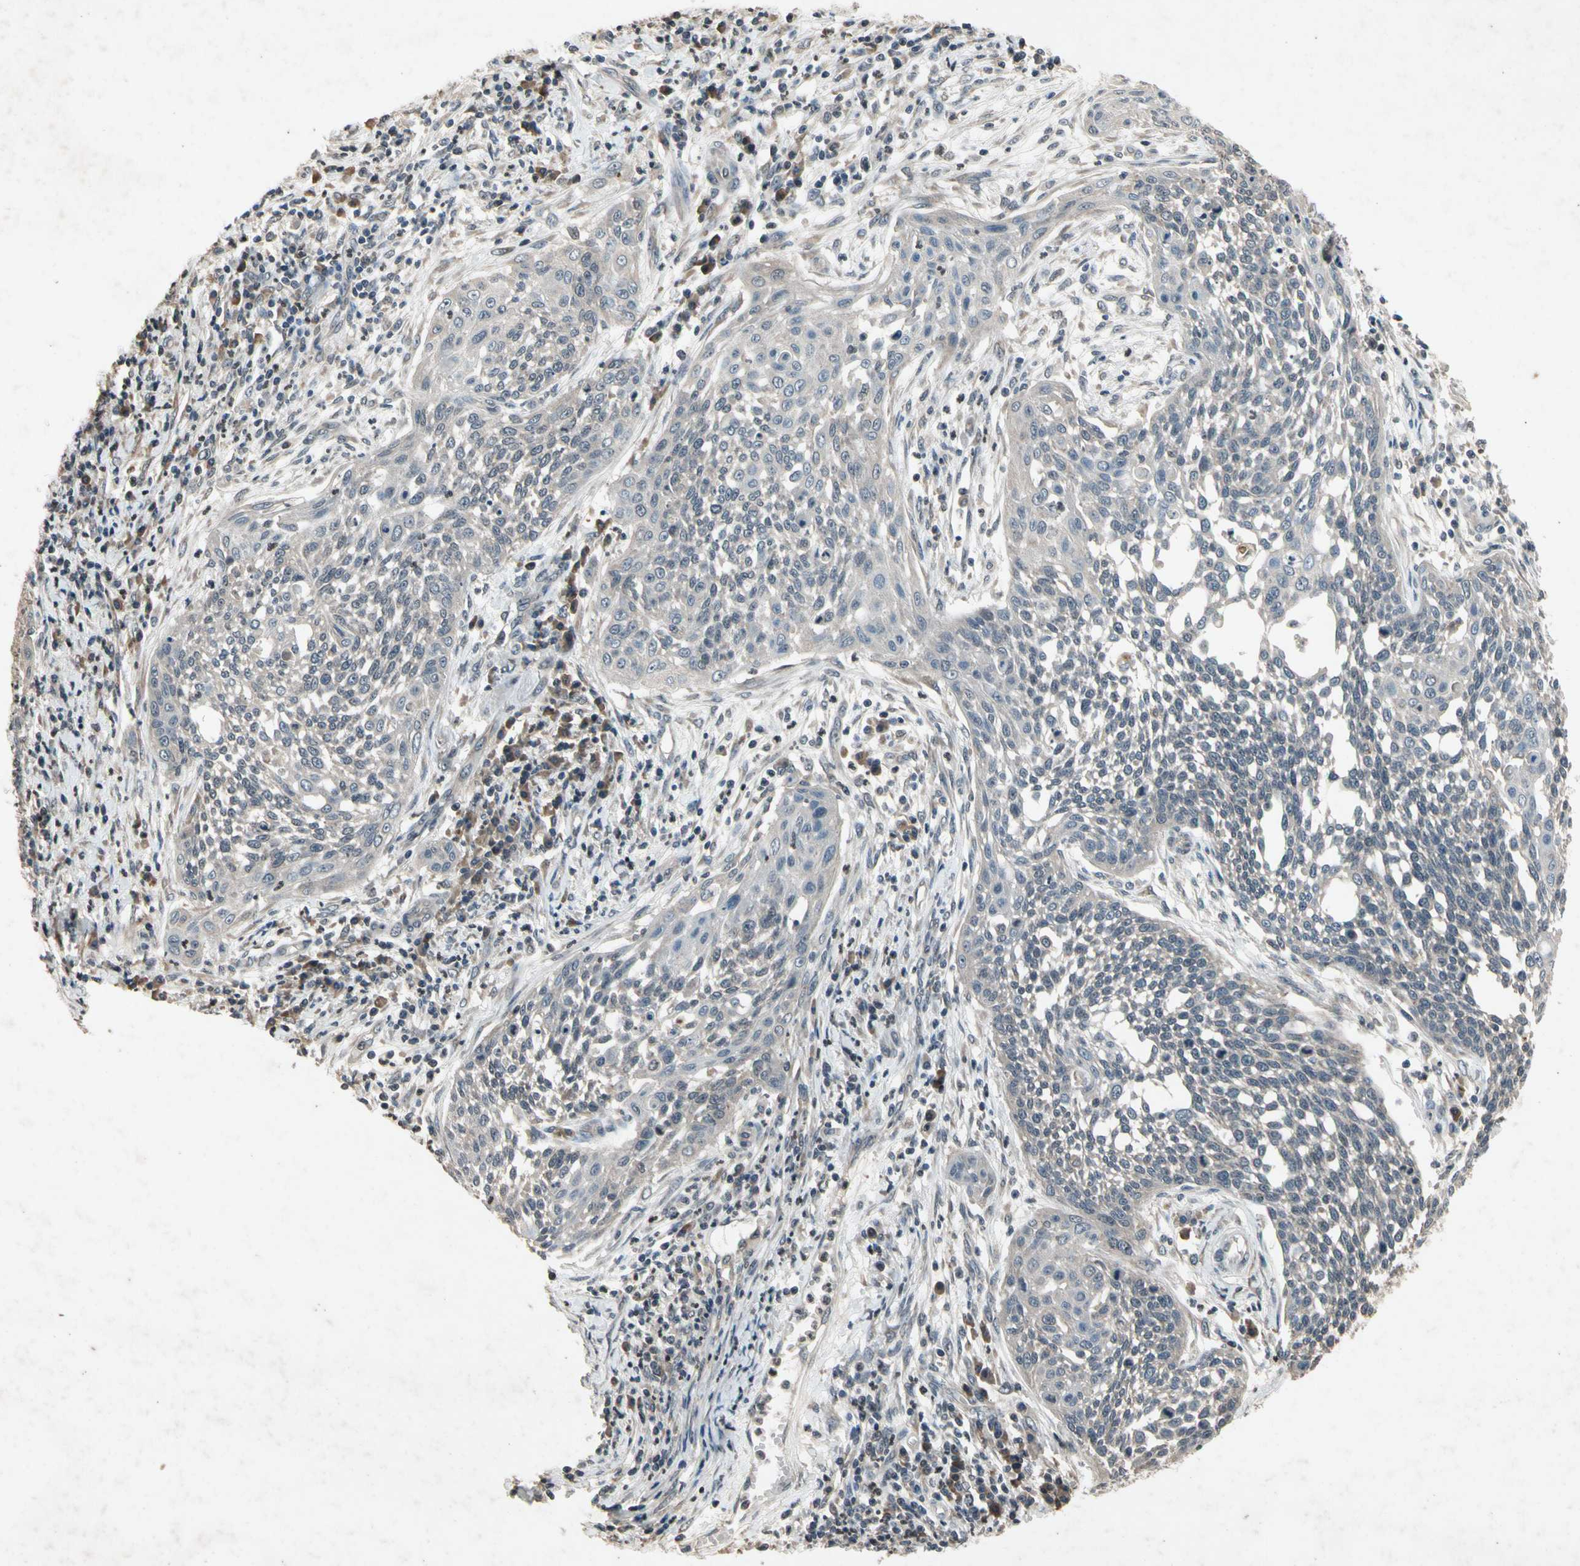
{"staining": {"intensity": "weak", "quantity": "<25%", "location": "cytoplasmic/membranous"}, "tissue": "cervical cancer", "cell_type": "Tumor cells", "image_type": "cancer", "snomed": [{"axis": "morphology", "description": "Squamous cell carcinoma, NOS"}, {"axis": "topography", "description": "Cervix"}], "caption": "Immunohistochemical staining of human cervical cancer (squamous cell carcinoma) reveals no significant expression in tumor cells. (Stains: DAB immunohistochemistry (IHC) with hematoxylin counter stain, Microscopy: brightfield microscopy at high magnification).", "gene": "DPY19L3", "patient": {"sex": "female", "age": 34}}